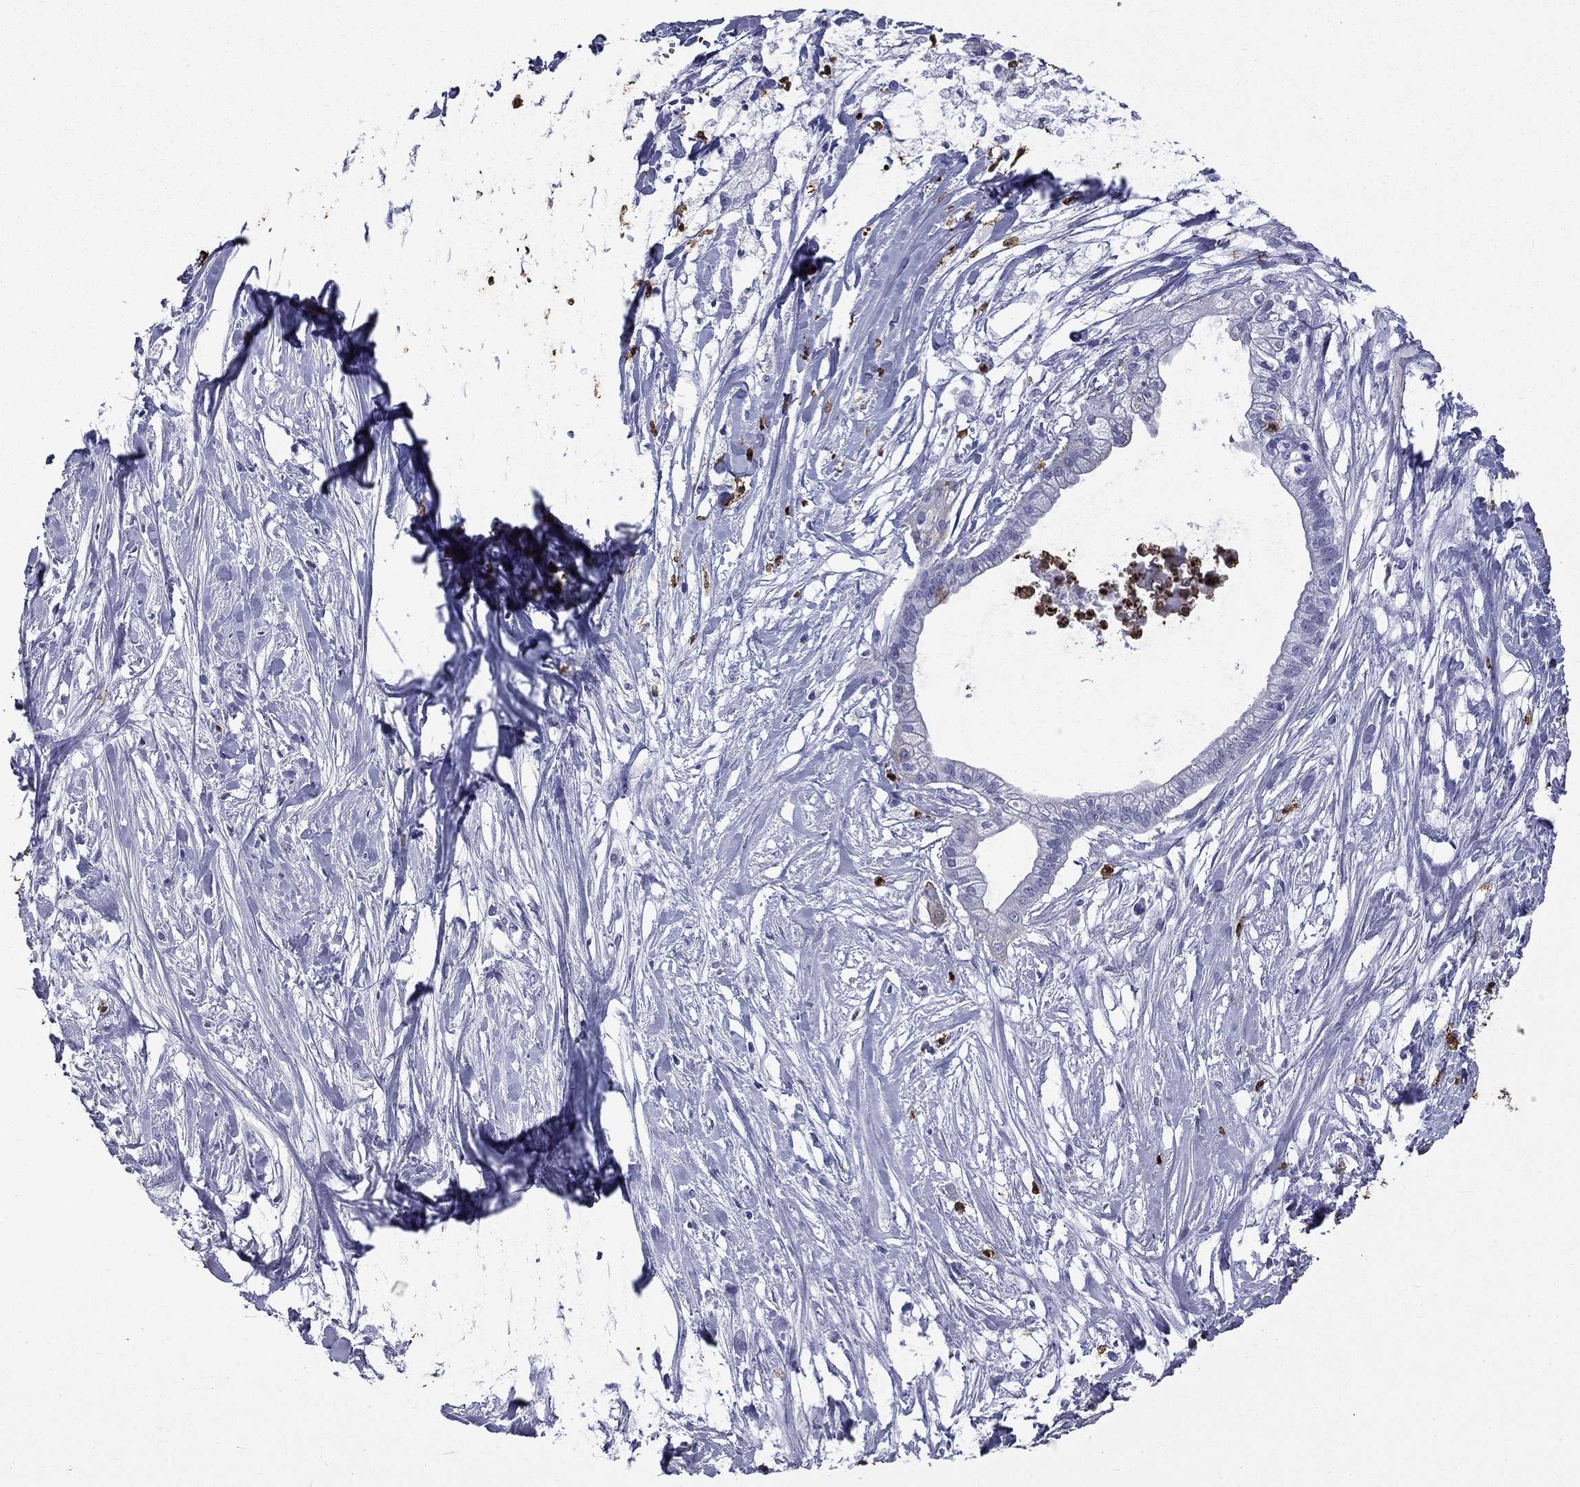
{"staining": {"intensity": "negative", "quantity": "none", "location": "none"}, "tissue": "pancreatic cancer", "cell_type": "Tumor cells", "image_type": "cancer", "snomed": [{"axis": "morphology", "description": "Normal tissue, NOS"}, {"axis": "morphology", "description": "Adenocarcinoma, NOS"}, {"axis": "topography", "description": "Pancreas"}], "caption": "High power microscopy micrograph of an IHC photomicrograph of pancreatic adenocarcinoma, revealing no significant positivity in tumor cells.", "gene": "TRIM29", "patient": {"sex": "female", "age": 58}}